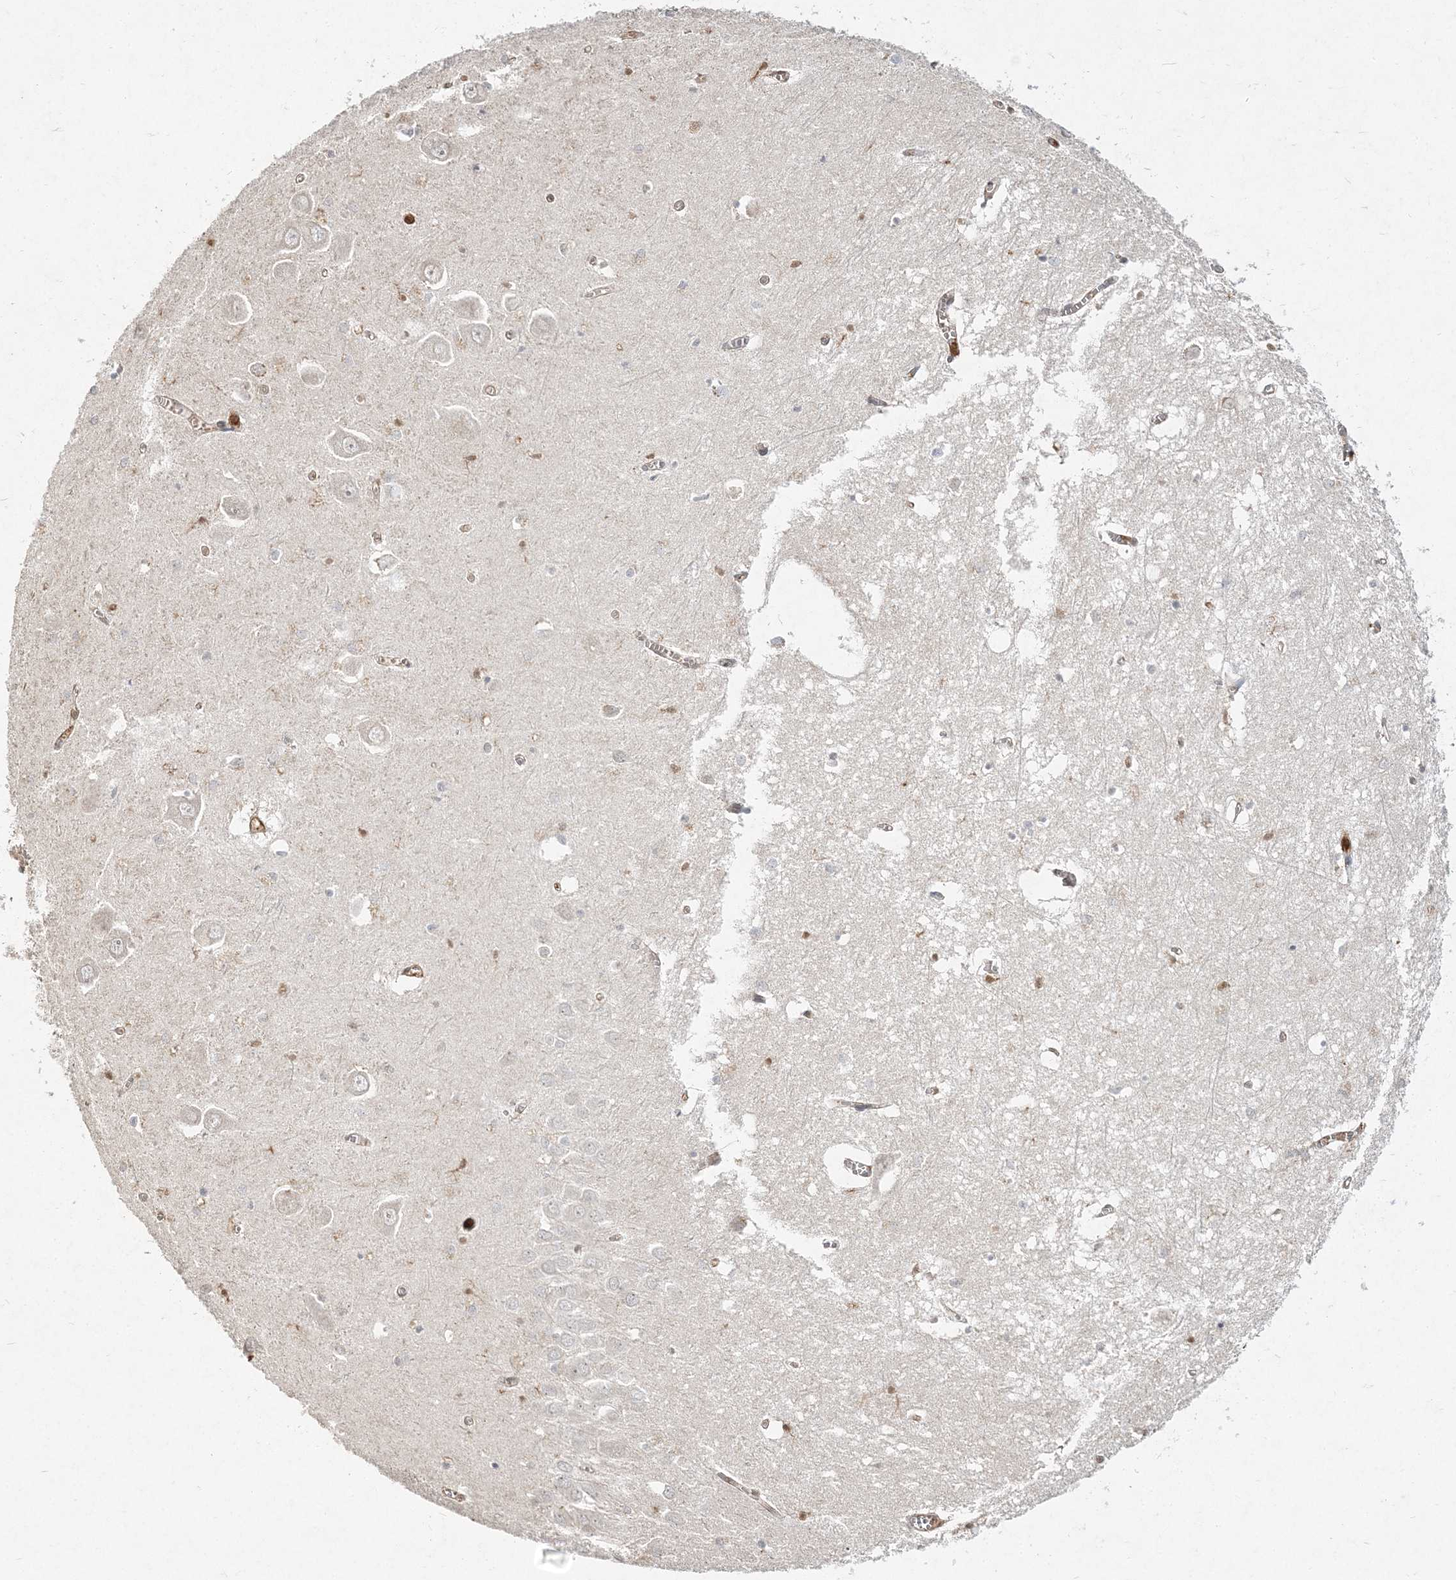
{"staining": {"intensity": "negative", "quantity": "none", "location": "none"}, "tissue": "hippocampus", "cell_type": "Glial cells", "image_type": "normal", "snomed": [{"axis": "morphology", "description": "Normal tissue, NOS"}, {"axis": "topography", "description": "Hippocampus"}], "caption": "Glial cells show no significant positivity in normal hippocampus.", "gene": "S100A11", "patient": {"sex": "male", "age": 70}}